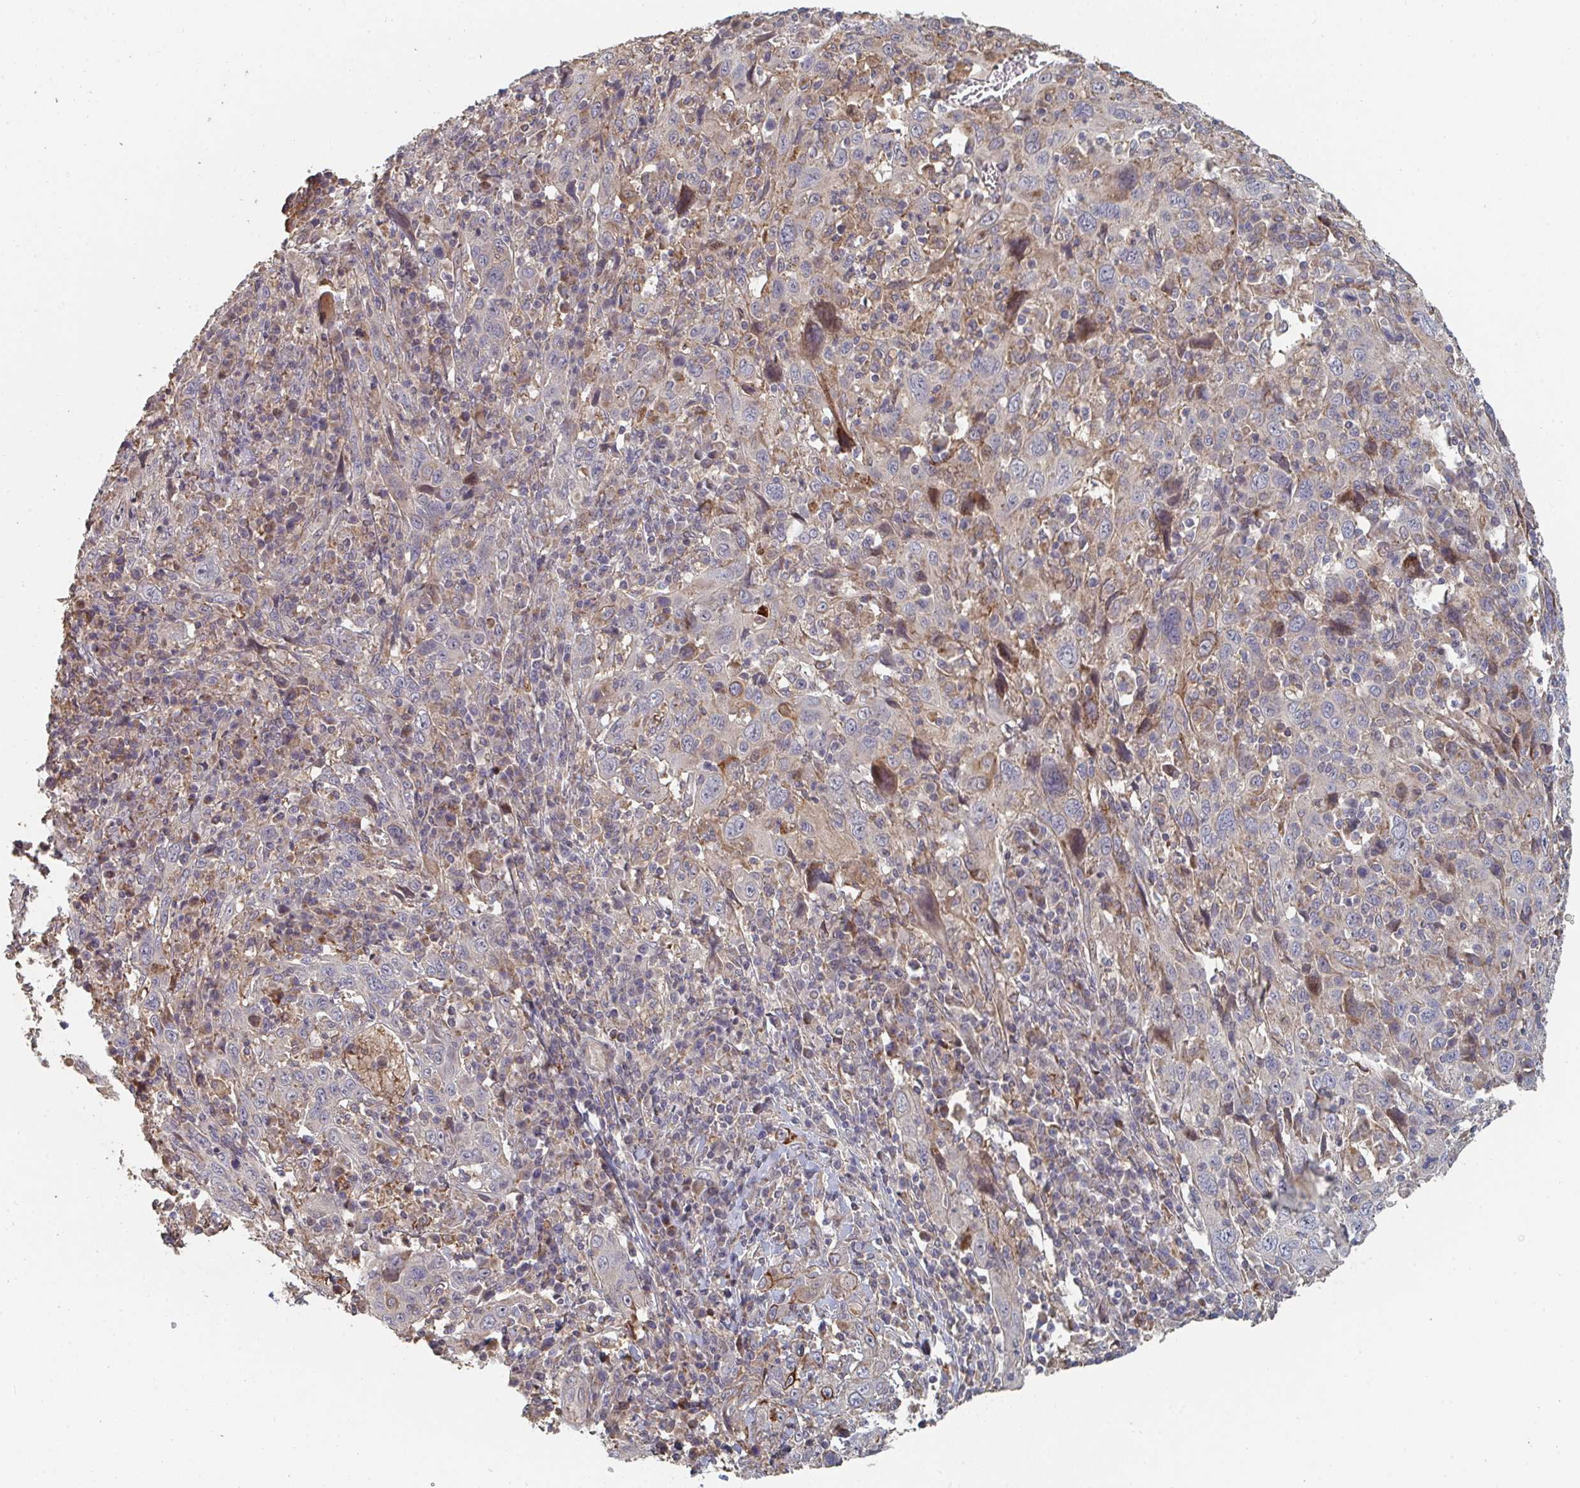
{"staining": {"intensity": "negative", "quantity": "none", "location": "none"}, "tissue": "cervical cancer", "cell_type": "Tumor cells", "image_type": "cancer", "snomed": [{"axis": "morphology", "description": "Squamous cell carcinoma, NOS"}, {"axis": "topography", "description": "Cervix"}], "caption": "Immunohistochemical staining of human cervical squamous cell carcinoma shows no significant staining in tumor cells.", "gene": "PTEN", "patient": {"sex": "female", "age": 46}}